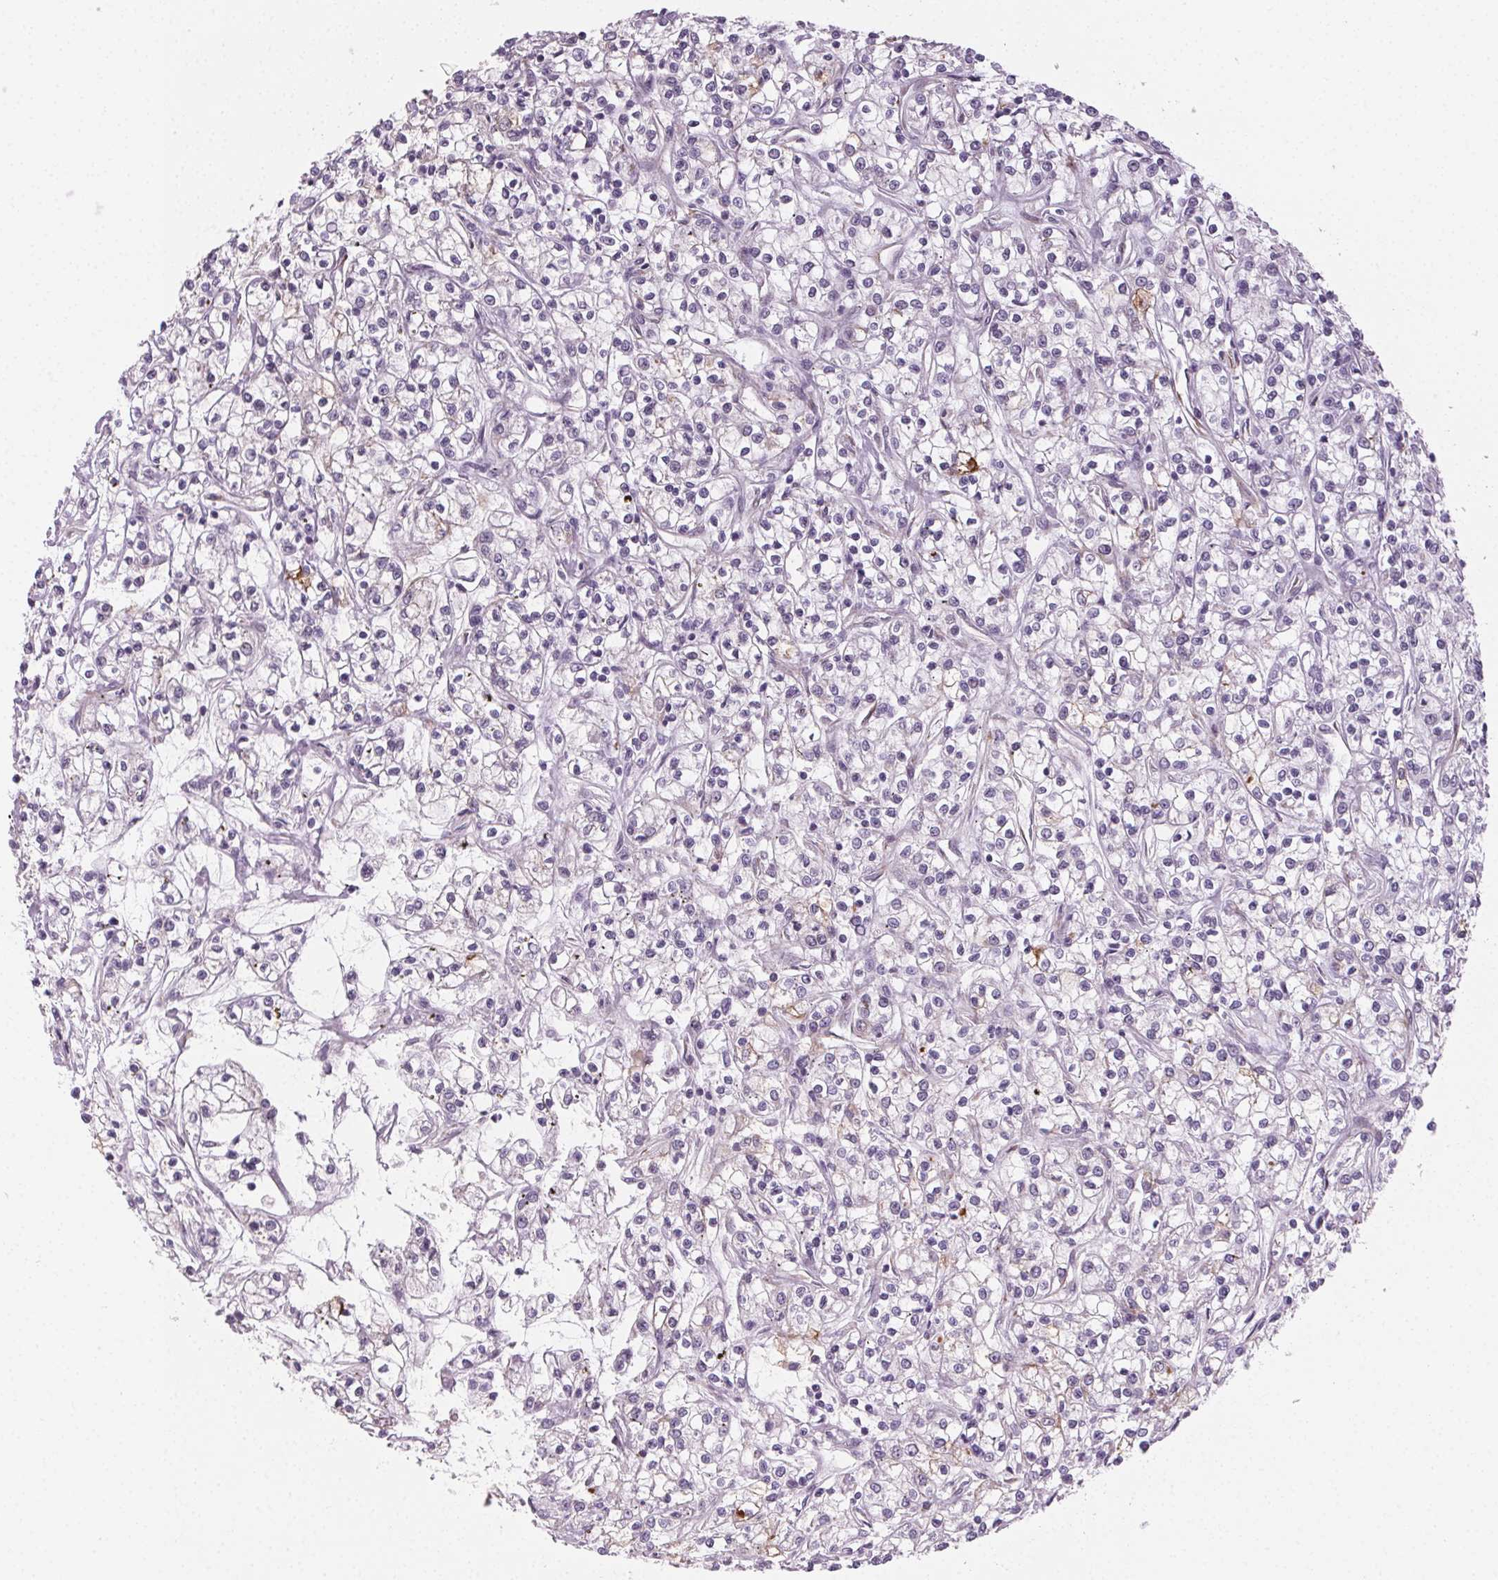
{"staining": {"intensity": "negative", "quantity": "none", "location": "none"}, "tissue": "renal cancer", "cell_type": "Tumor cells", "image_type": "cancer", "snomed": [{"axis": "morphology", "description": "Adenocarcinoma, NOS"}, {"axis": "topography", "description": "Kidney"}], "caption": "A photomicrograph of renal cancer (adenocarcinoma) stained for a protein reveals no brown staining in tumor cells. Nuclei are stained in blue.", "gene": "CCDC96", "patient": {"sex": "female", "age": 59}}